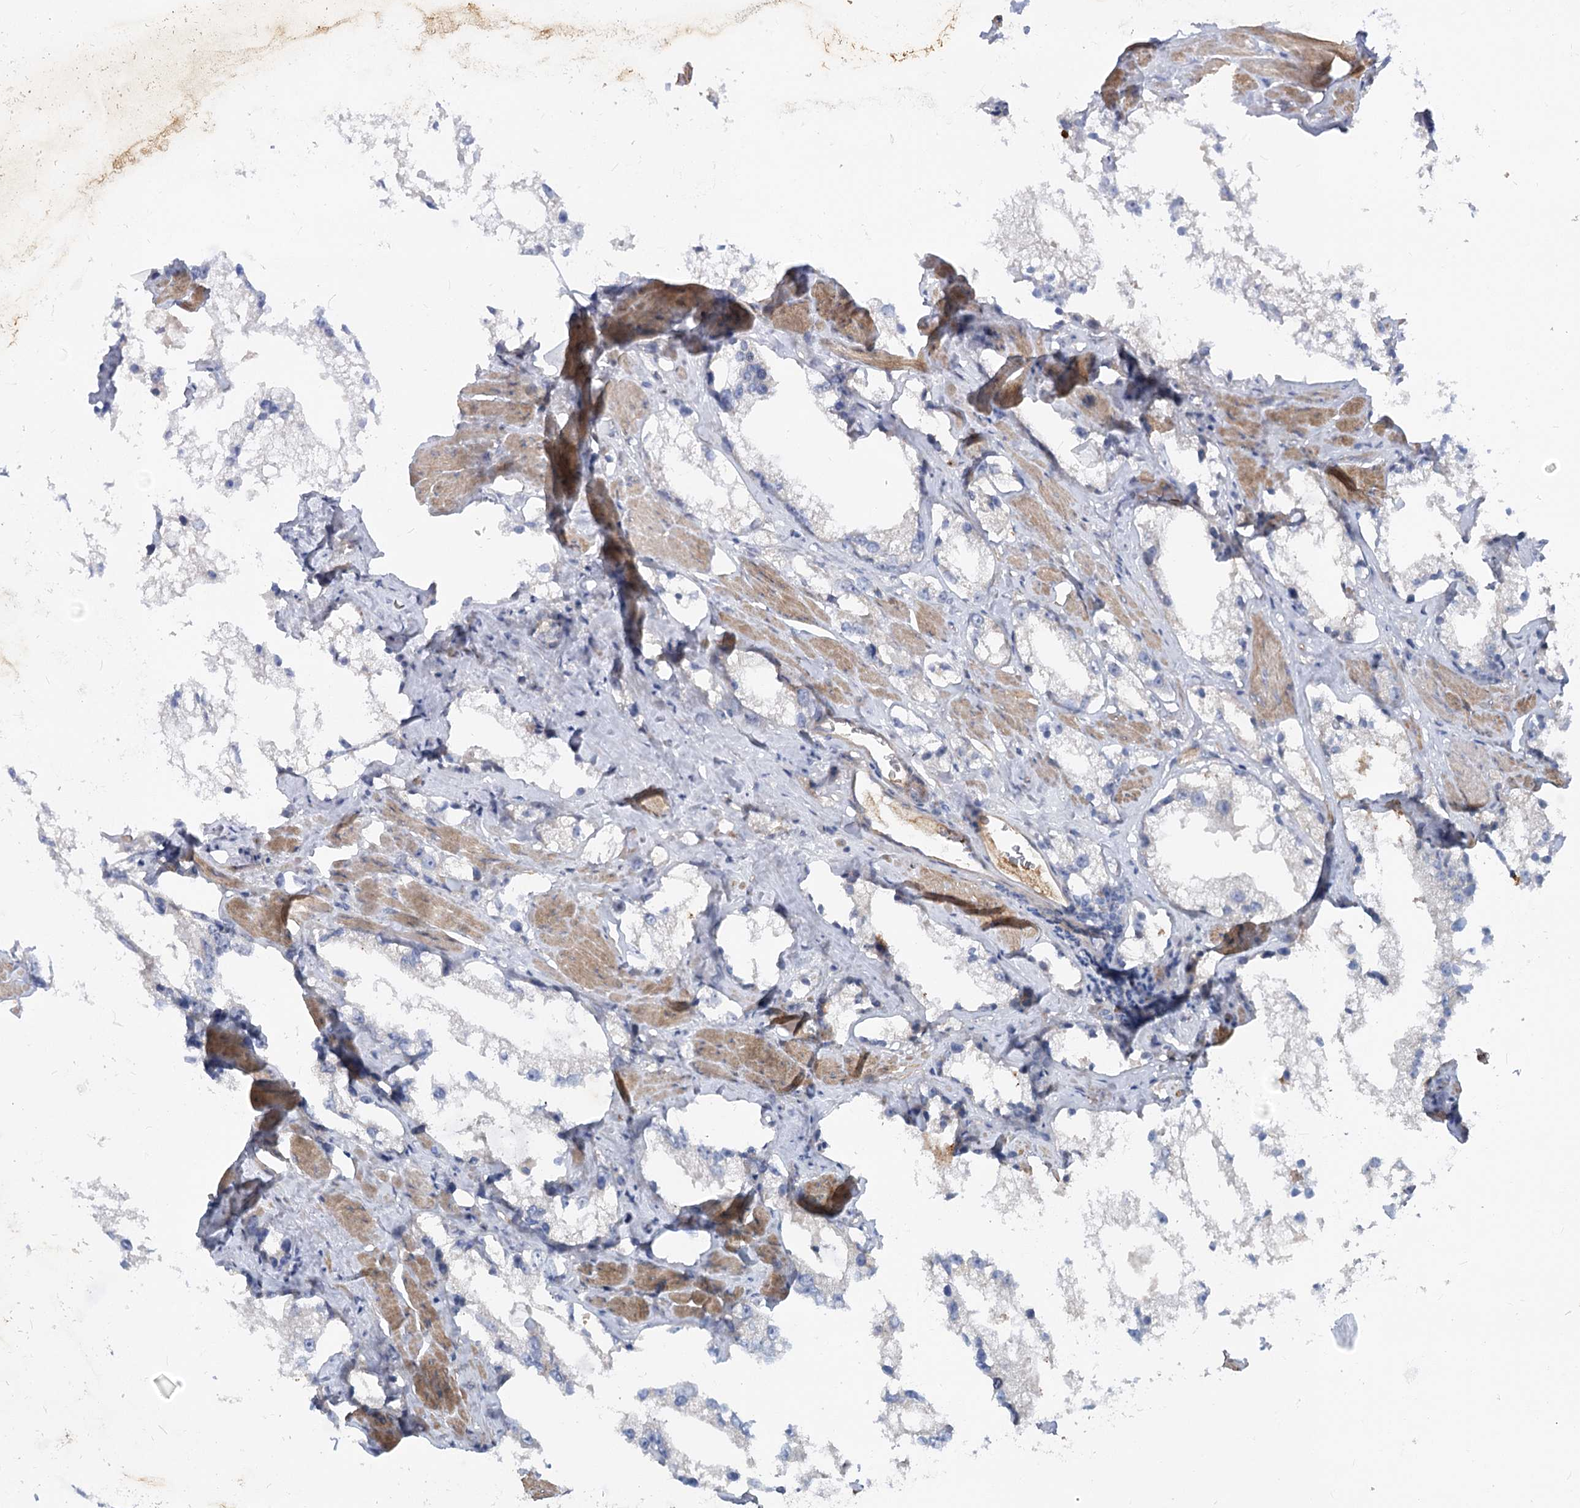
{"staining": {"intensity": "negative", "quantity": "none", "location": "none"}, "tissue": "prostate cancer", "cell_type": "Tumor cells", "image_type": "cancer", "snomed": [{"axis": "morphology", "description": "Adenocarcinoma, High grade"}, {"axis": "topography", "description": "Prostate"}], "caption": "Prostate cancer (adenocarcinoma (high-grade)) stained for a protein using IHC reveals no expression tumor cells.", "gene": "FGF19", "patient": {"sex": "male", "age": 66}}